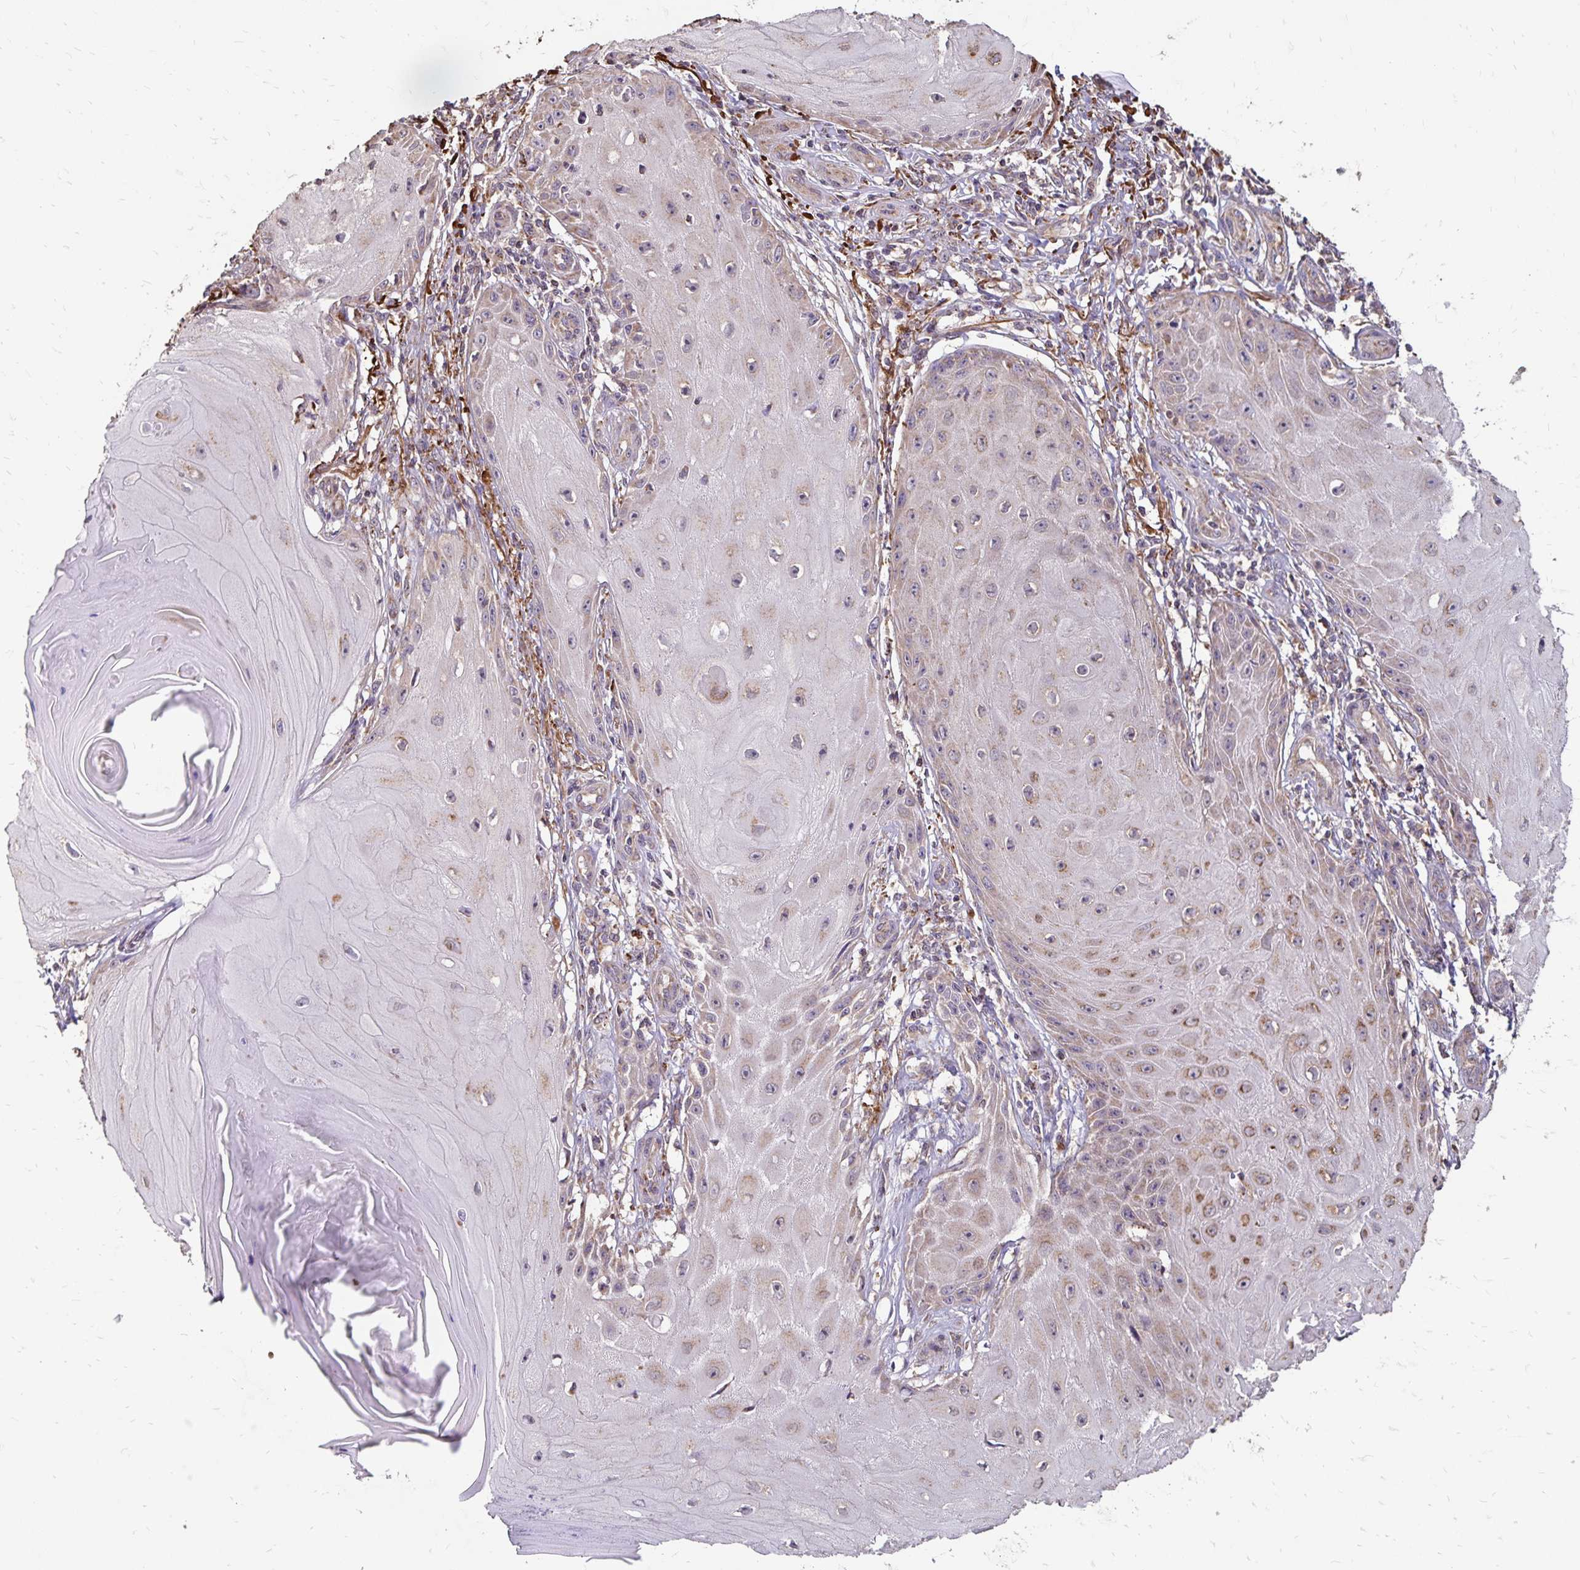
{"staining": {"intensity": "weak", "quantity": "25%-75%", "location": "cytoplasmic/membranous"}, "tissue": "skin cancer", "cell_type": "Tumor cells", "image_type": "cancer", "snomed": [{"axis": "morphology", "description": "Squamous cell carcinoma, NOS"}, {"axis": "topography", "description": "Skin"}], "caption": "Skin cancer stained with a protein marker displays weak staining in tumor cells.", "gene": "EMC10", "patient": {"sex": "female", "age": 77}}